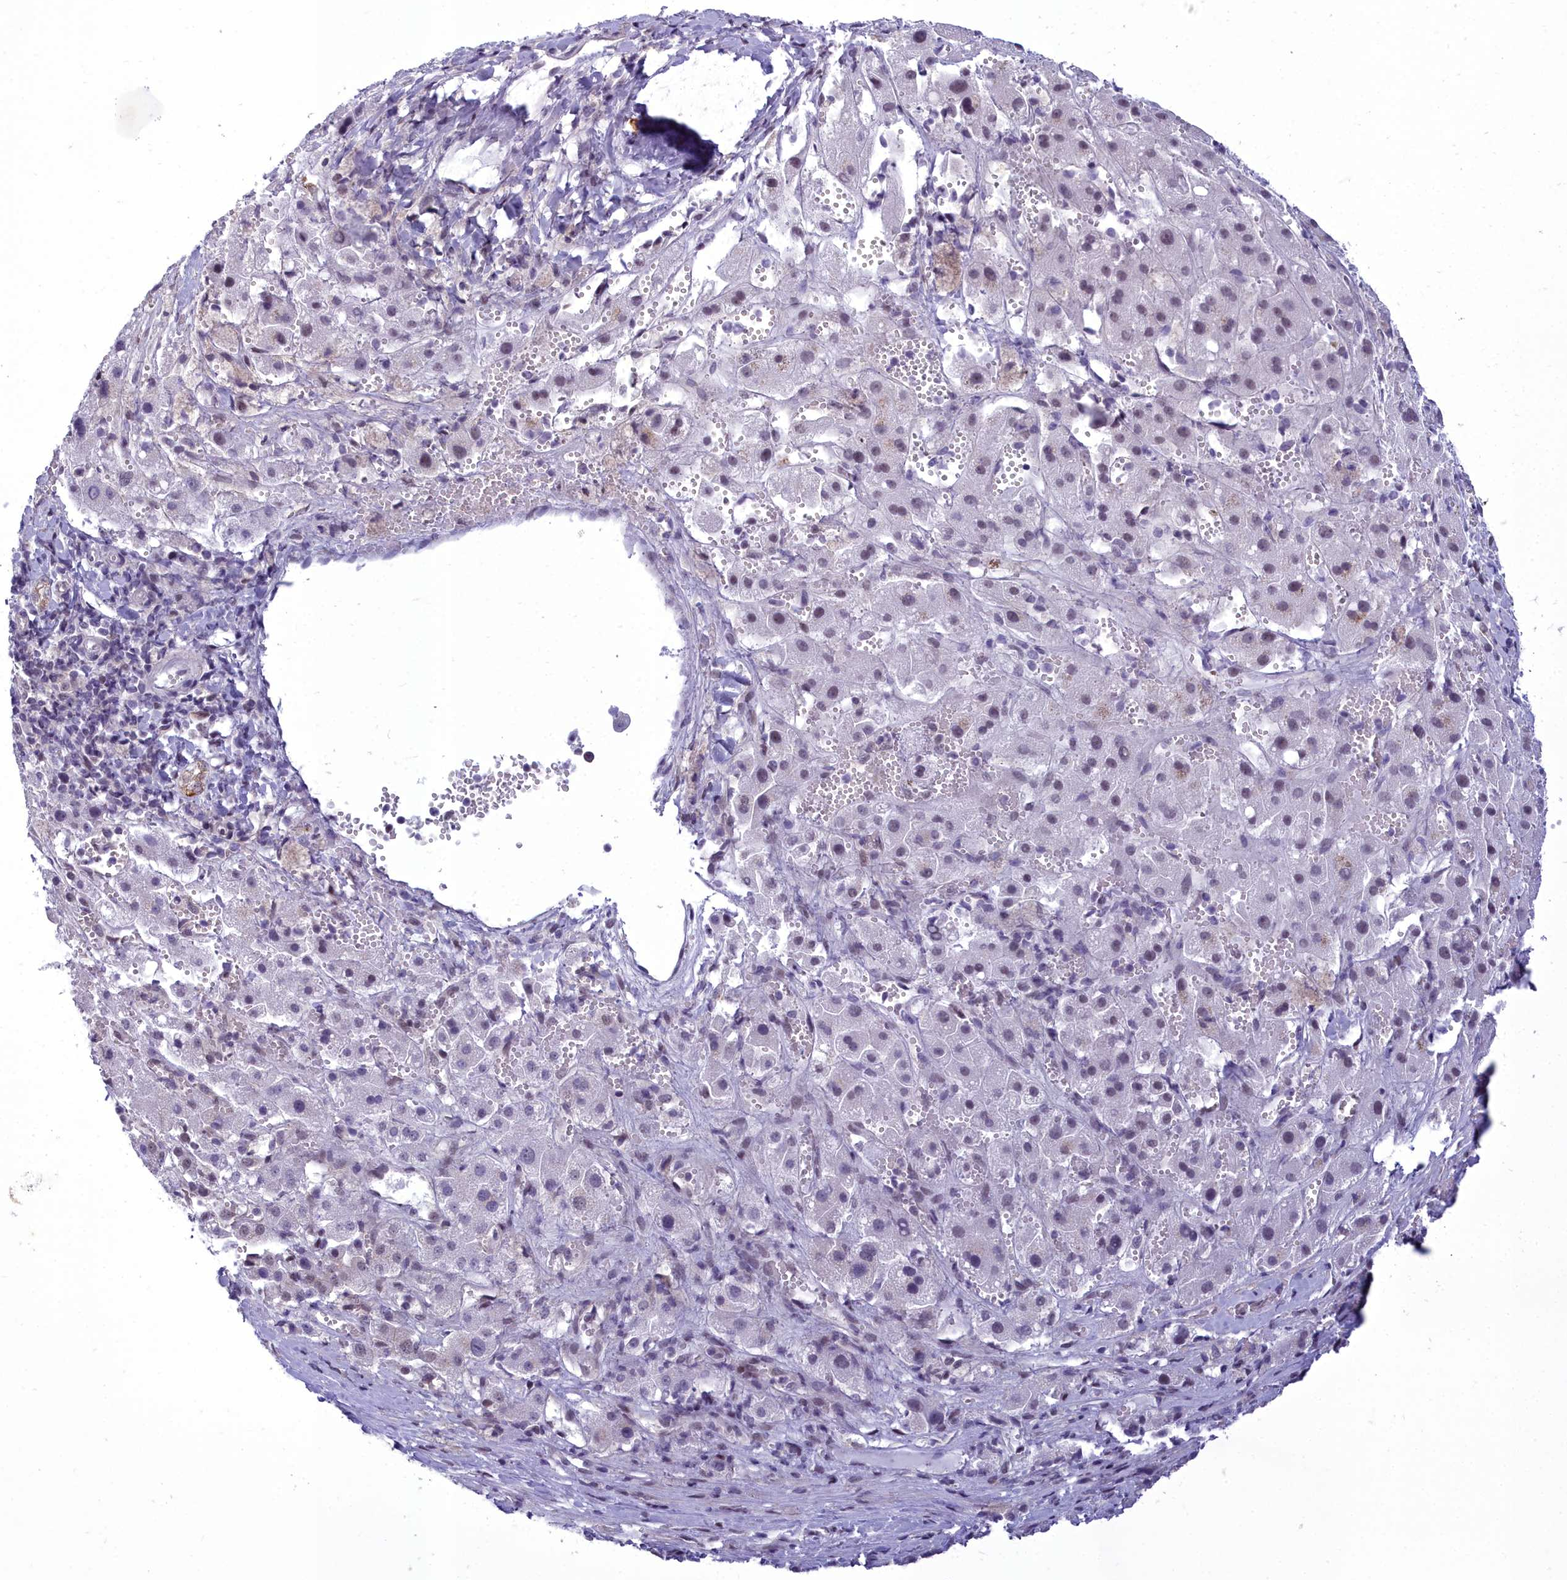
{"staining": {"intensity": "weak", "quantity": "25%-75%", "location": "nuclear"}, "tissue": "liver cancer", "cell_type": "Tumor cells", "image_type": "cancer", "snomed": [{"axis": "morphology", "description": "Carcinoma, Hepatocellular, NOS"}, {"axis": "topography", "description": "Liver"}], "caption": "This micrograph exhibits immunohistochemistry (IHC) staining of human hepatocellular carcinoma (liver), with low weak nuclear positivity in about 25%-75% of tumor cells.", "gene": "CEACAM19", "patient": {"sex": "female", "age": 58}}